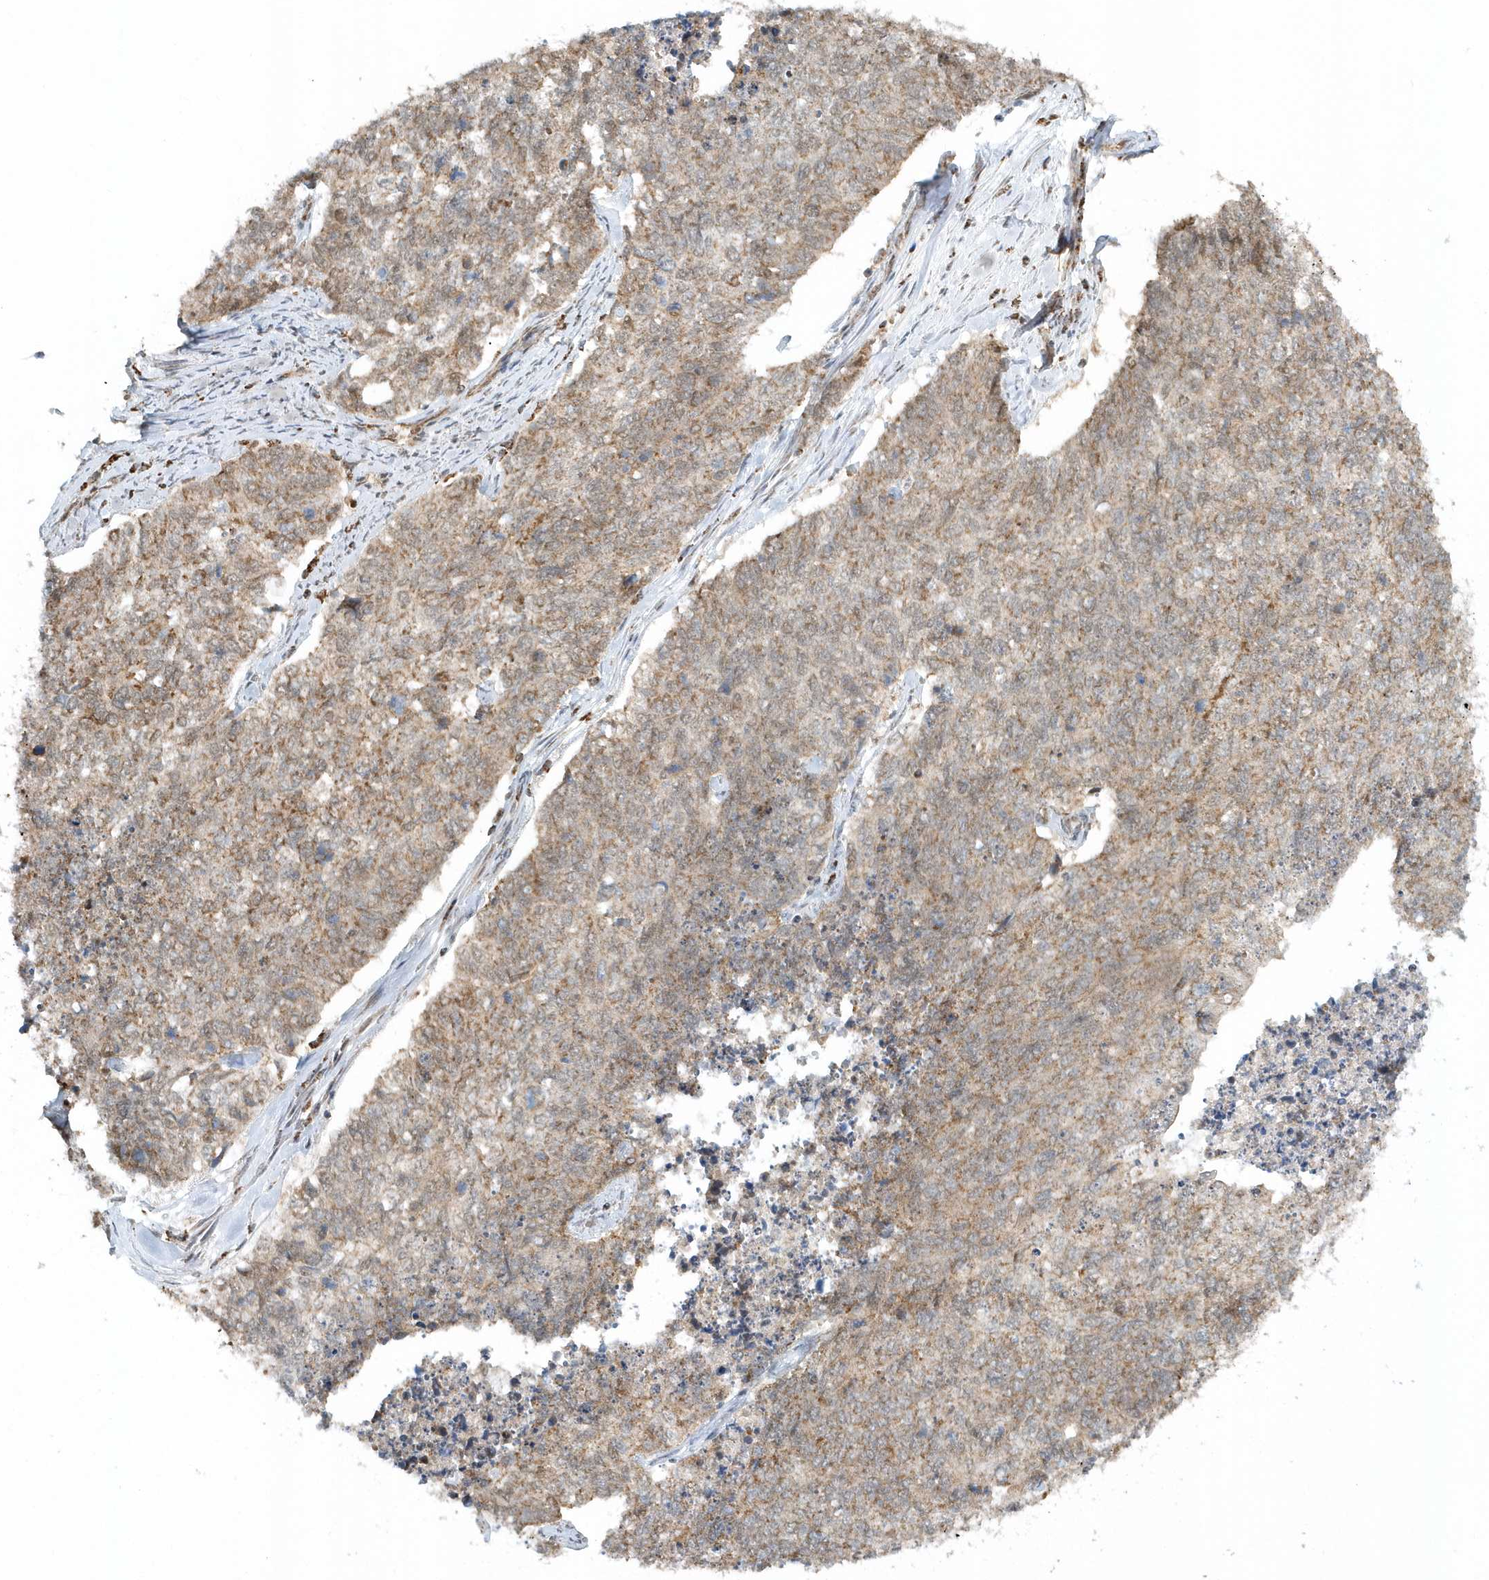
{"staining": {"intensity": "moderate", "quantity": "25%-75%", "location": "cytoplasmic/membranous,nuclear"}, "tissue": "cervical cancer", "cell_type": "Tumor cells", "image_type": "cancer", "snomed": [{"axis": "morphology", "description": "Squamous cell carcinoma, NOS"}, {"axis": "topography", "description": "Cervix"}], "caption": "Cervical cancer stained with DAB (3,3'-diaminobenzidine) immunohistochemistry displays medium levels of moderate cytoplasmic/membranous and nuclear expression in about 25%-75% of tumor cells. (DAB IHC, brown staining for protein, blue staining for nuclei).", "gene": "PSMD6", "patient": {"sex": "female", "age": 63}}